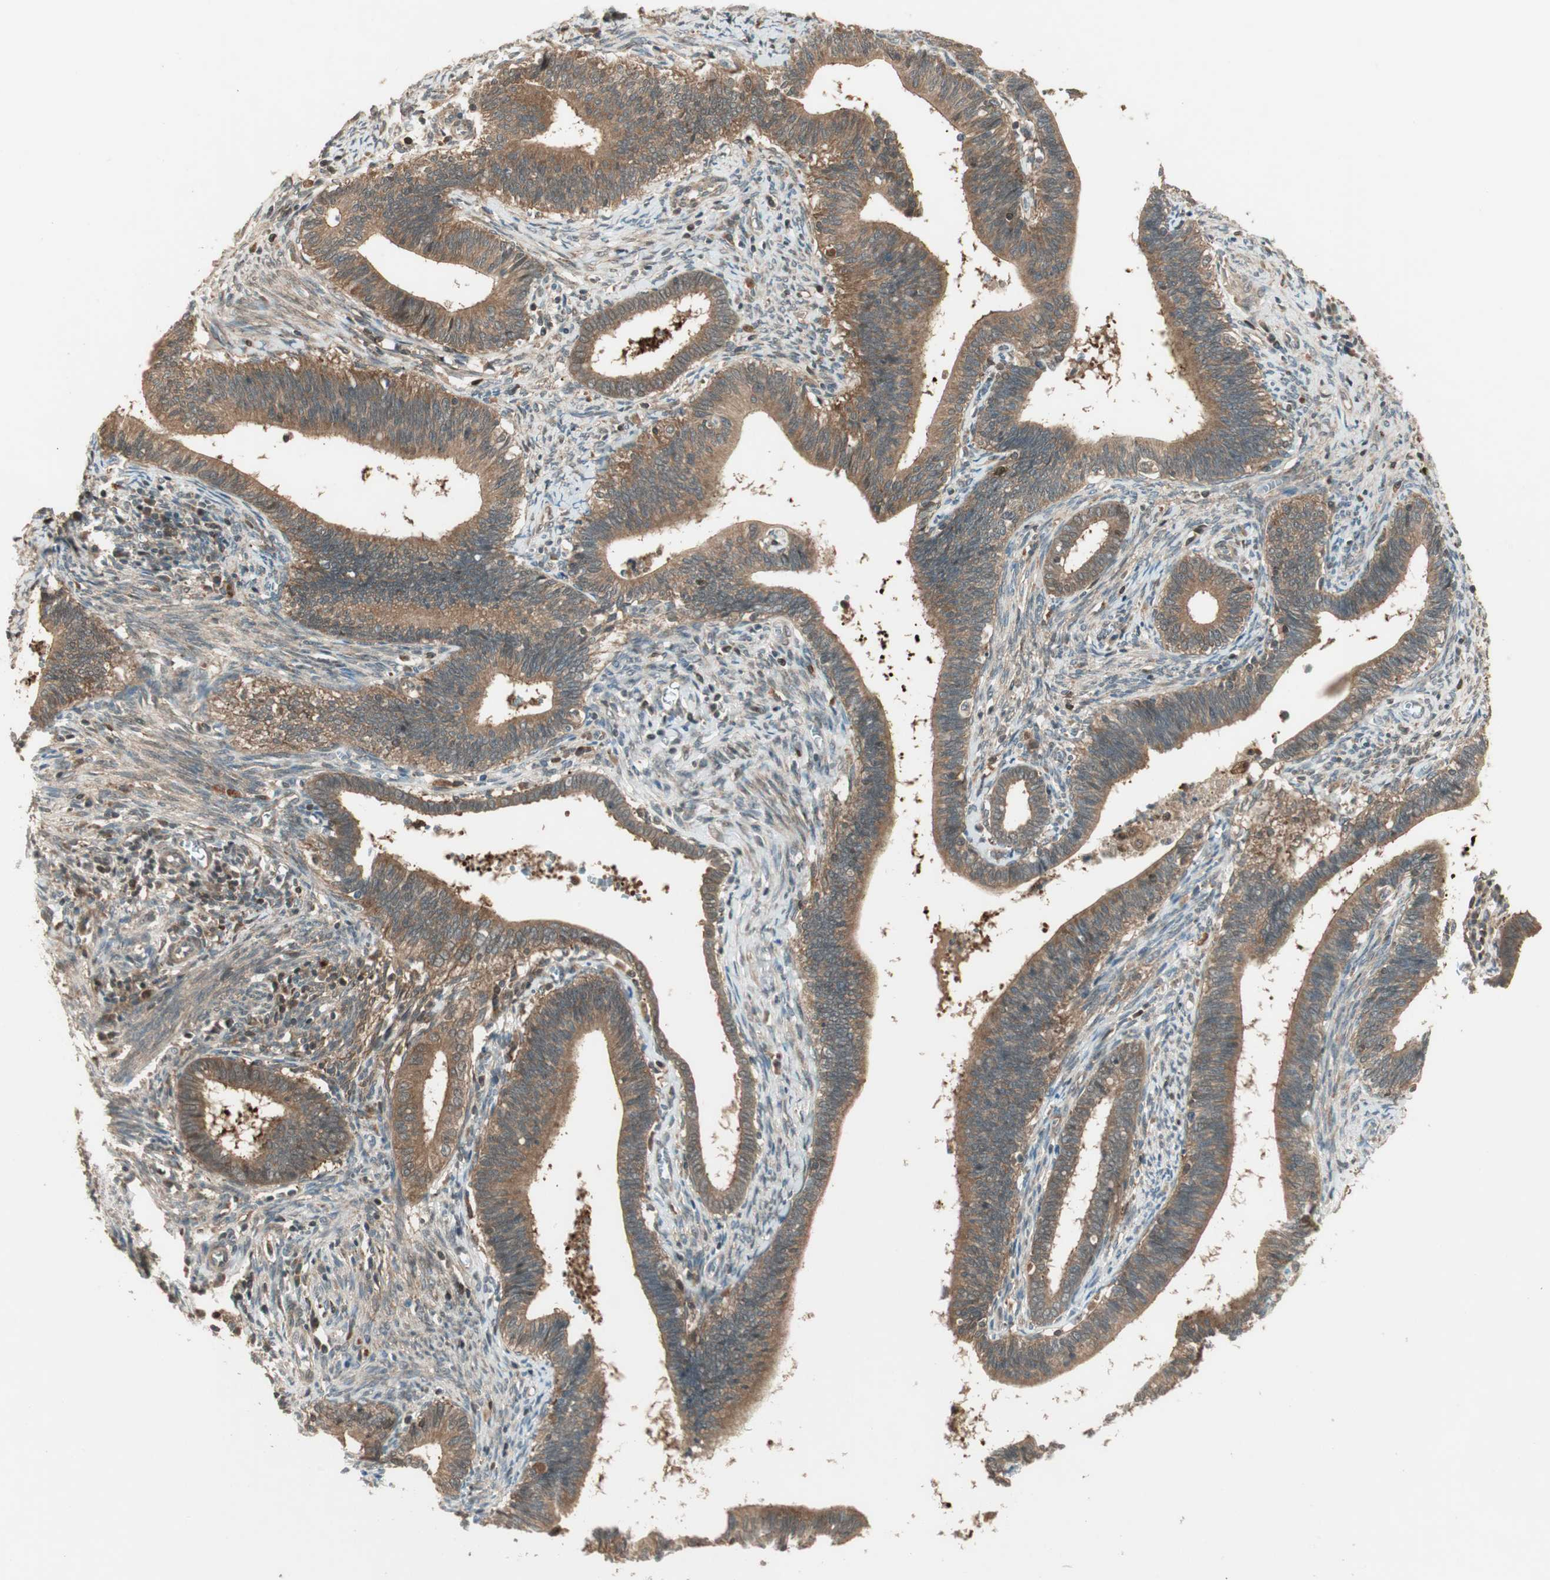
{"staining": {"intensity": "moderate", "quantity": ">75%", "location": "cytoplasmic/membranous"}, "tissue": "cervical cancer", "cell_type": "Tumor cells", "image_type": "cancer", "snomed": [{"axis": "morphology", "description": "Adenocarcinoma, NOS"}, {"axis": "topography", "description": "Cervix"}], "caption": "Tumor cells demonstrate medium levels of moderate cytoplasmic/membranous positivity in approximately >75% of cells in adenocarcinoma (cervical). (brown staining indicates protein expression, while blue staining denotes nuclei).", "gene": "CNOT4", "patient": {"sex": "female", "age": 44}}